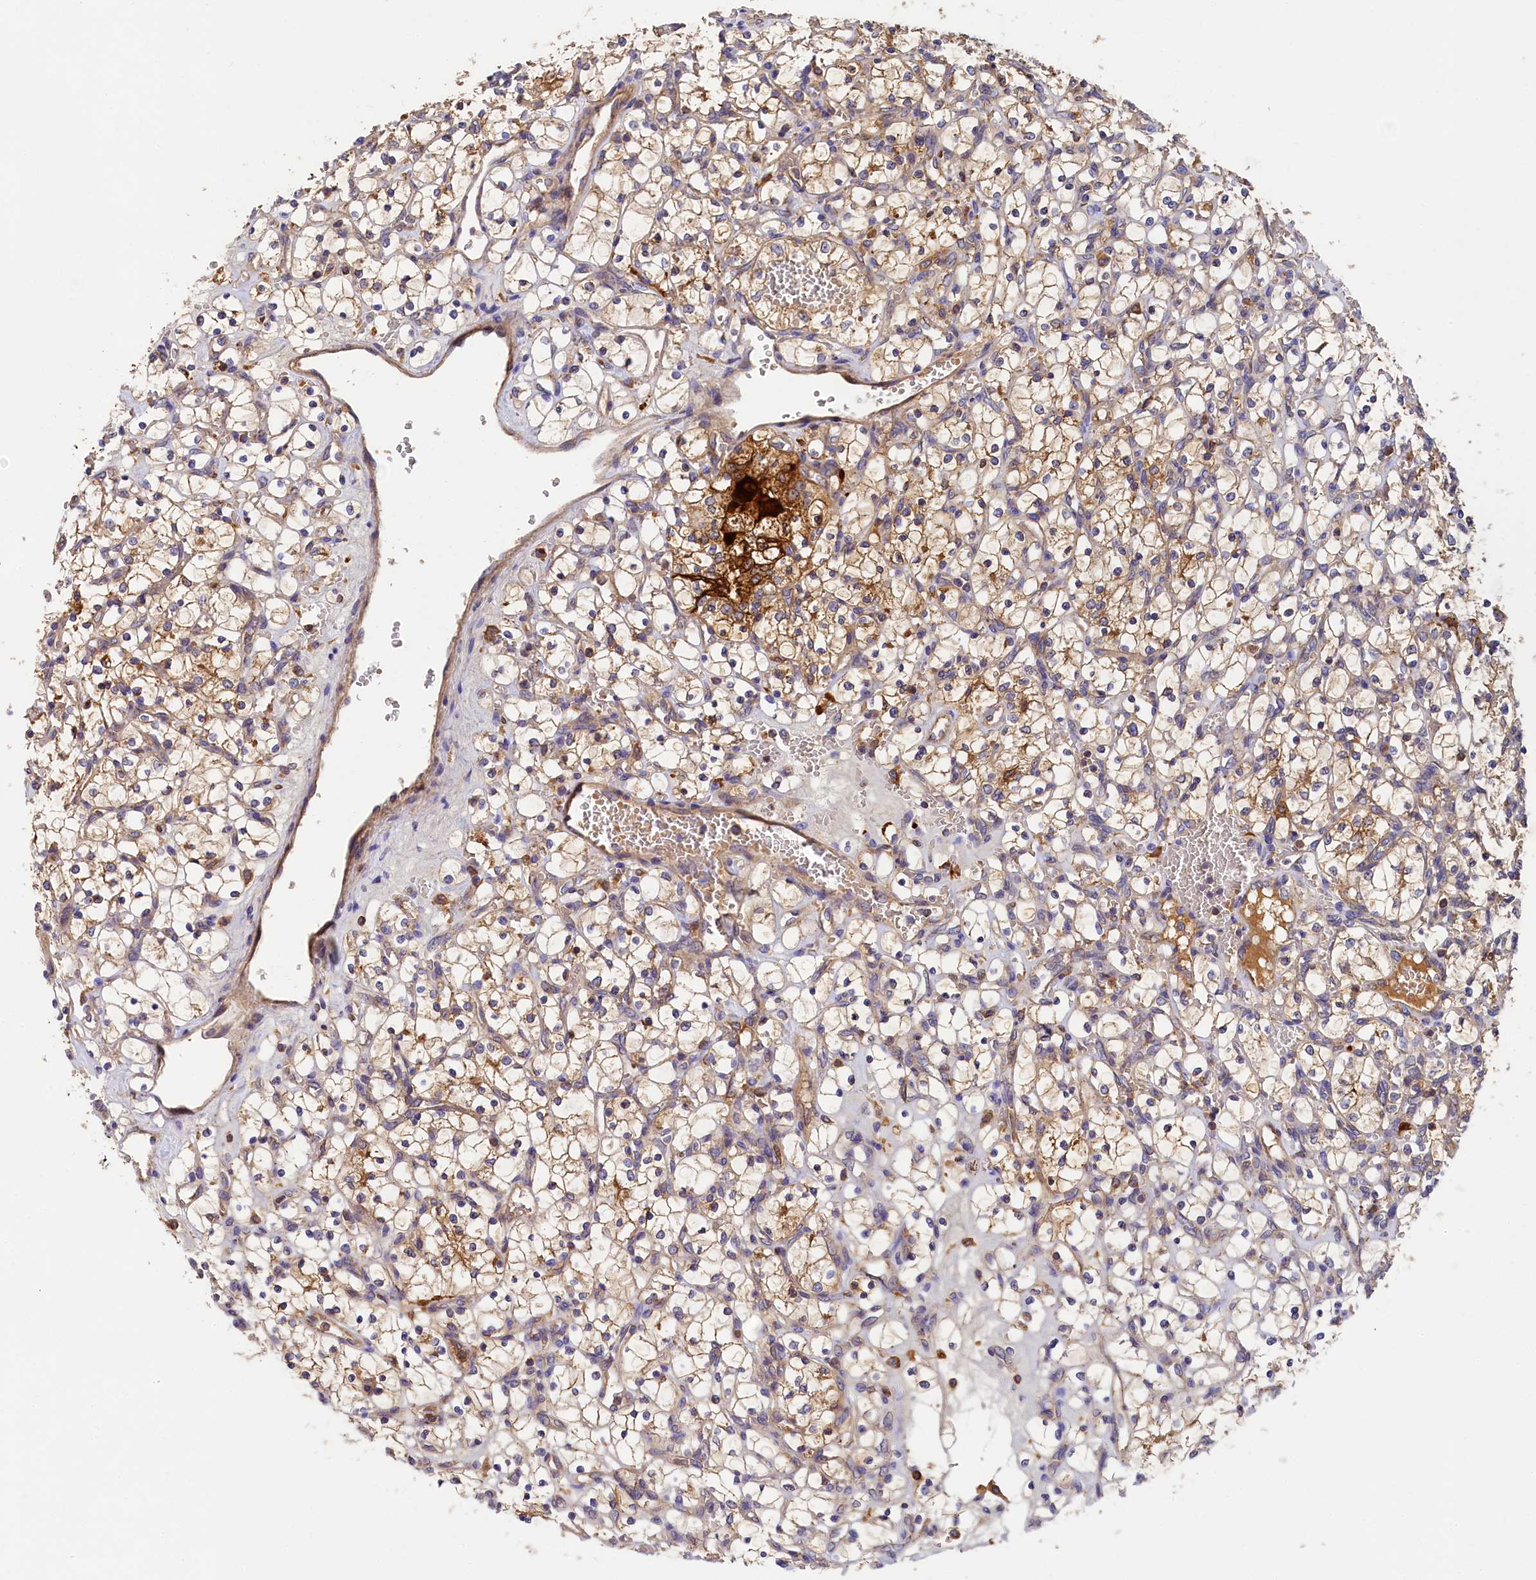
{"staining": {"intensity": "weak", "quantity": ">75%", "location": "cytoplasmic/membranous"}, "tissue": "renal cancer", "cell_type": "Tumor cells", "image_type": "cancer", "snomed": [{"axis": "morphology", "description": "Adenocarcinoma, NOS"}, {"axis": "topography", "description": "Kidney"}], "caption": "Brown immunohistochemical staining in renal adenocarcinoma reveals weak cytoplasmic/membranous staining in approximately >75% of tumor cells.", "gene": "SEC31B", "patient": {"sex": "female", "age": 69}}